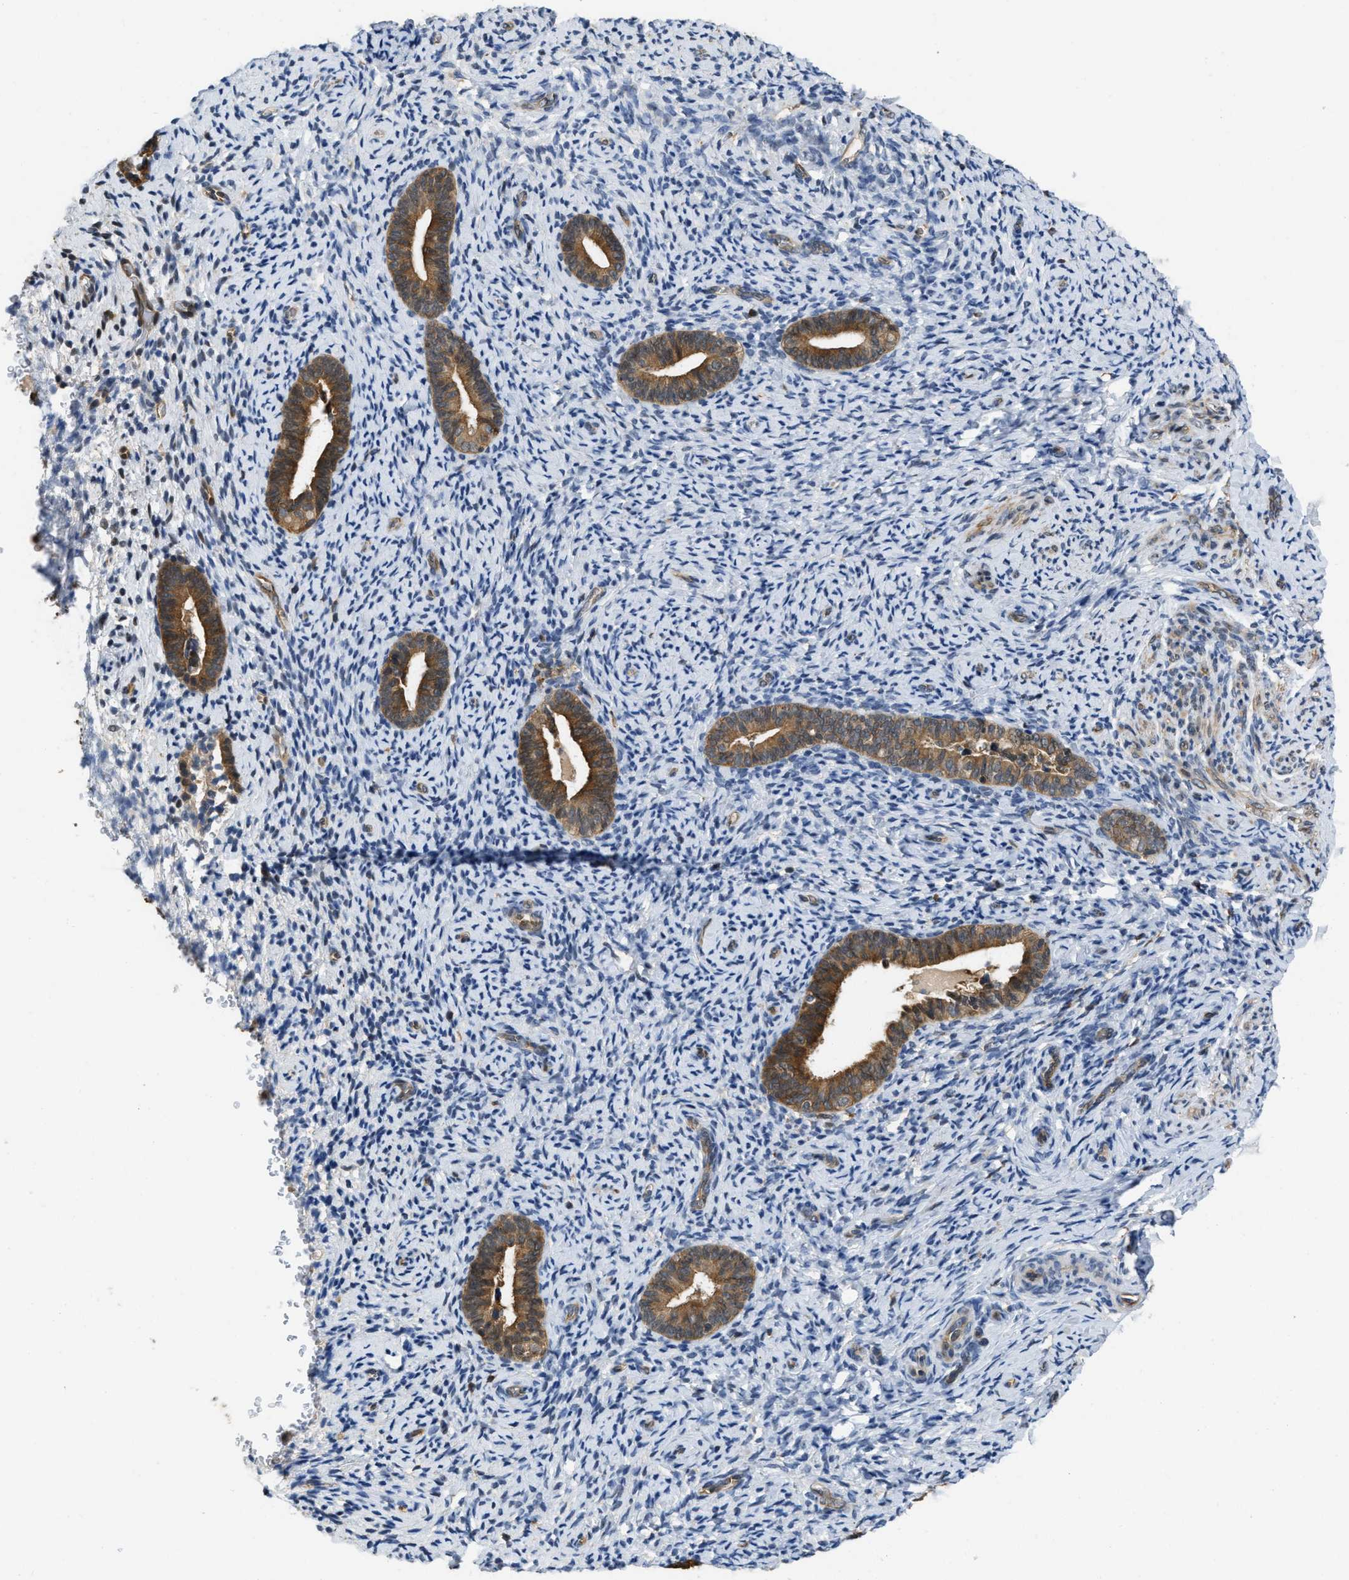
{"staining": {"intensity": "negative", "quantity": "none", "location": "none"}, "tissue": "endometrium", "cell_type": "Cells in endometrial stroma", "image_type": "normal", "snomed": [{"axis": "morphology", "description": "Normal tissue, NOS"}, {"axis": "topography", "description": "Endometrium"}], "caption": "Endometrium was stained to show a protein in brown. There is no significant staining in cells in endometrial stroma. (Brightfield microscopy of DAB immunohistochemistry (IHC) at high magnification).", "gene": "TES", "patient": {"sex": "female", "age": 51}}